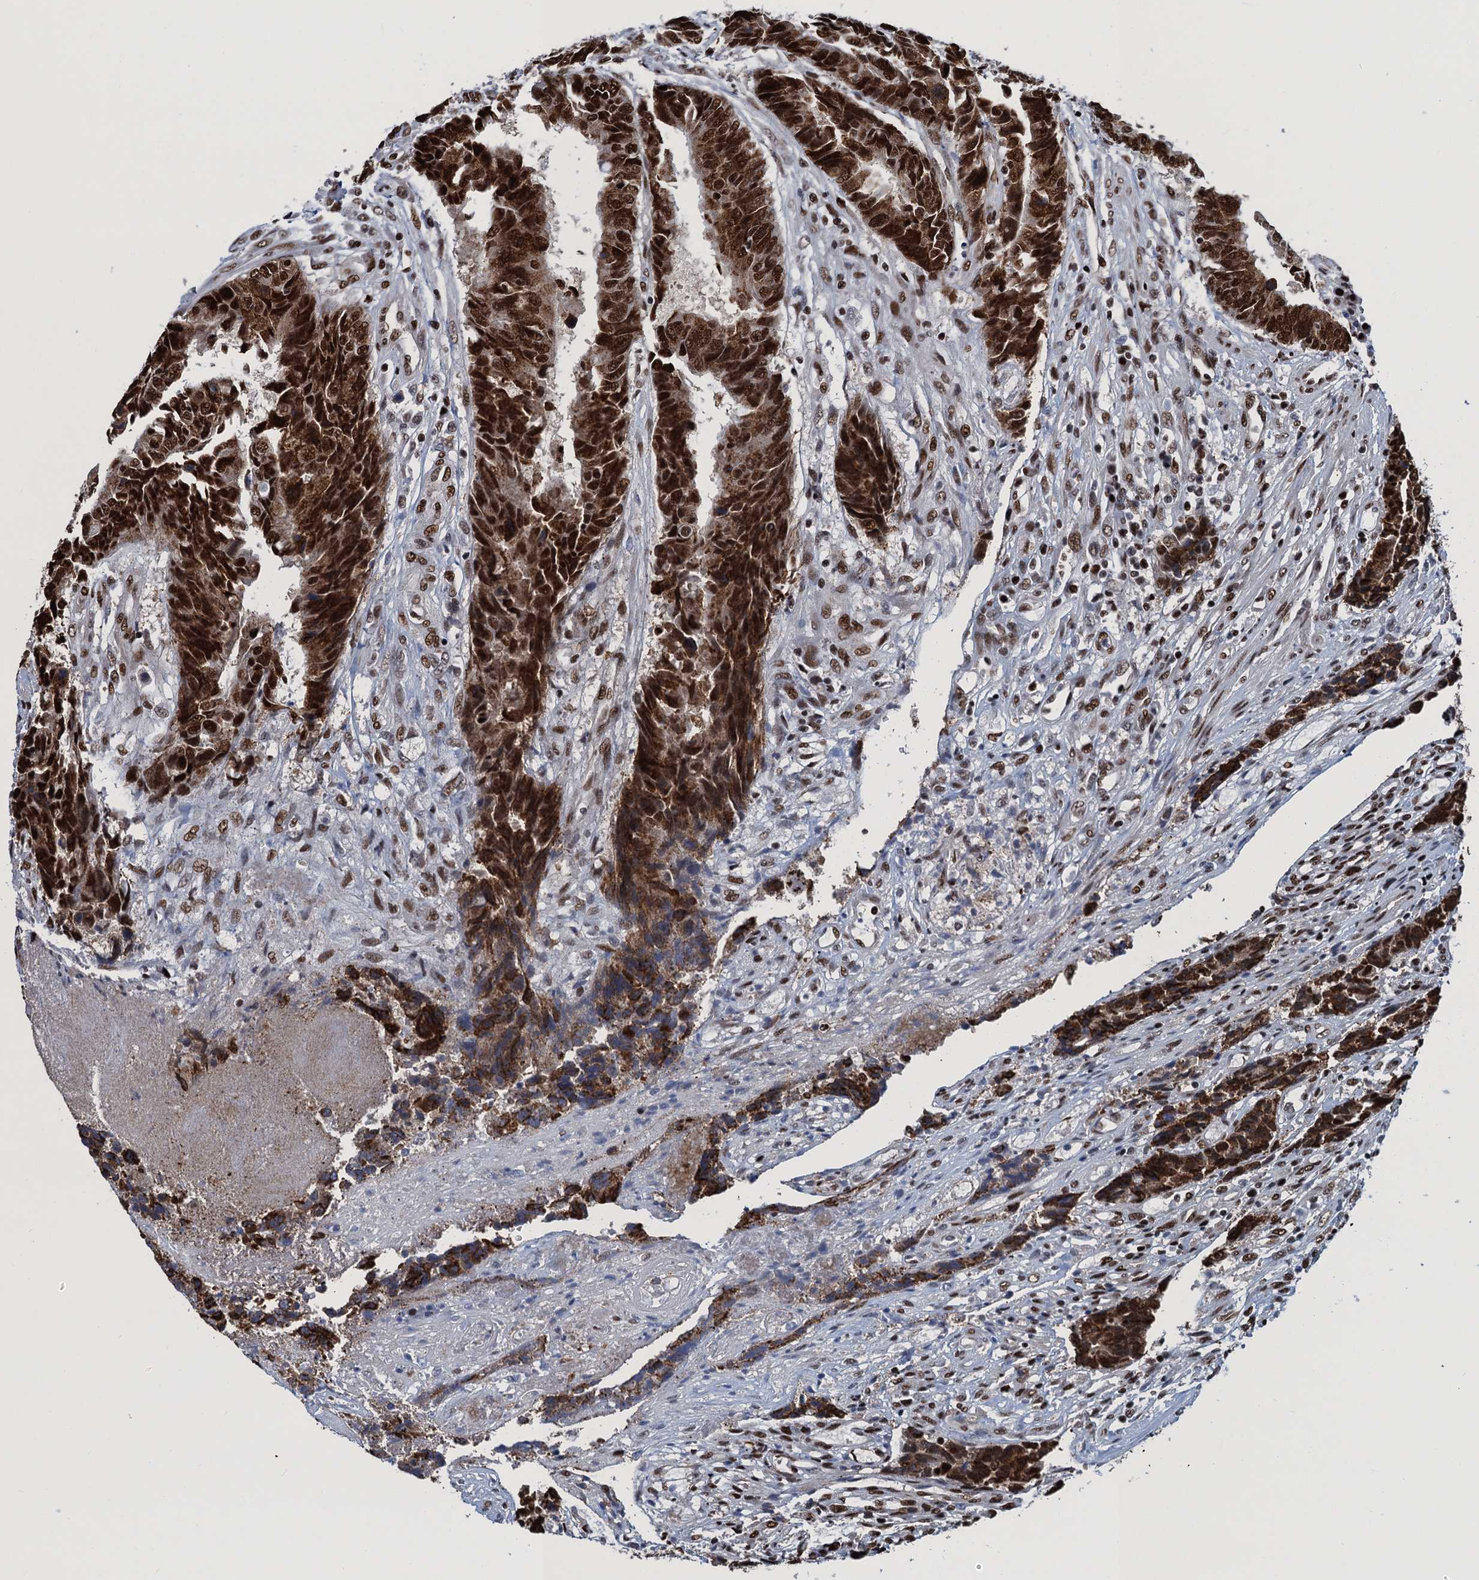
{"staining": {"intensity": "strong", "quantity": ">75%", "location": "nuclear"}, "tissue": "colorectal cancer", "cell_type": "Tumor cells", "image_type": "cancer", "snomed": [{"axis": "morphology", "description": "Adenocarcinoma, NOS"}, {"axis": "topography", "description": "Rectum"}], "caption": "Approximately >75% of tumor cells in colorectal cancer (adenocarcinoma) exhibit strong nuclear protein positivity as visualized by brown immunohistochemical staining.", "gene": "PPP4R1", "patient": {"sex": "male", "age": 84}}